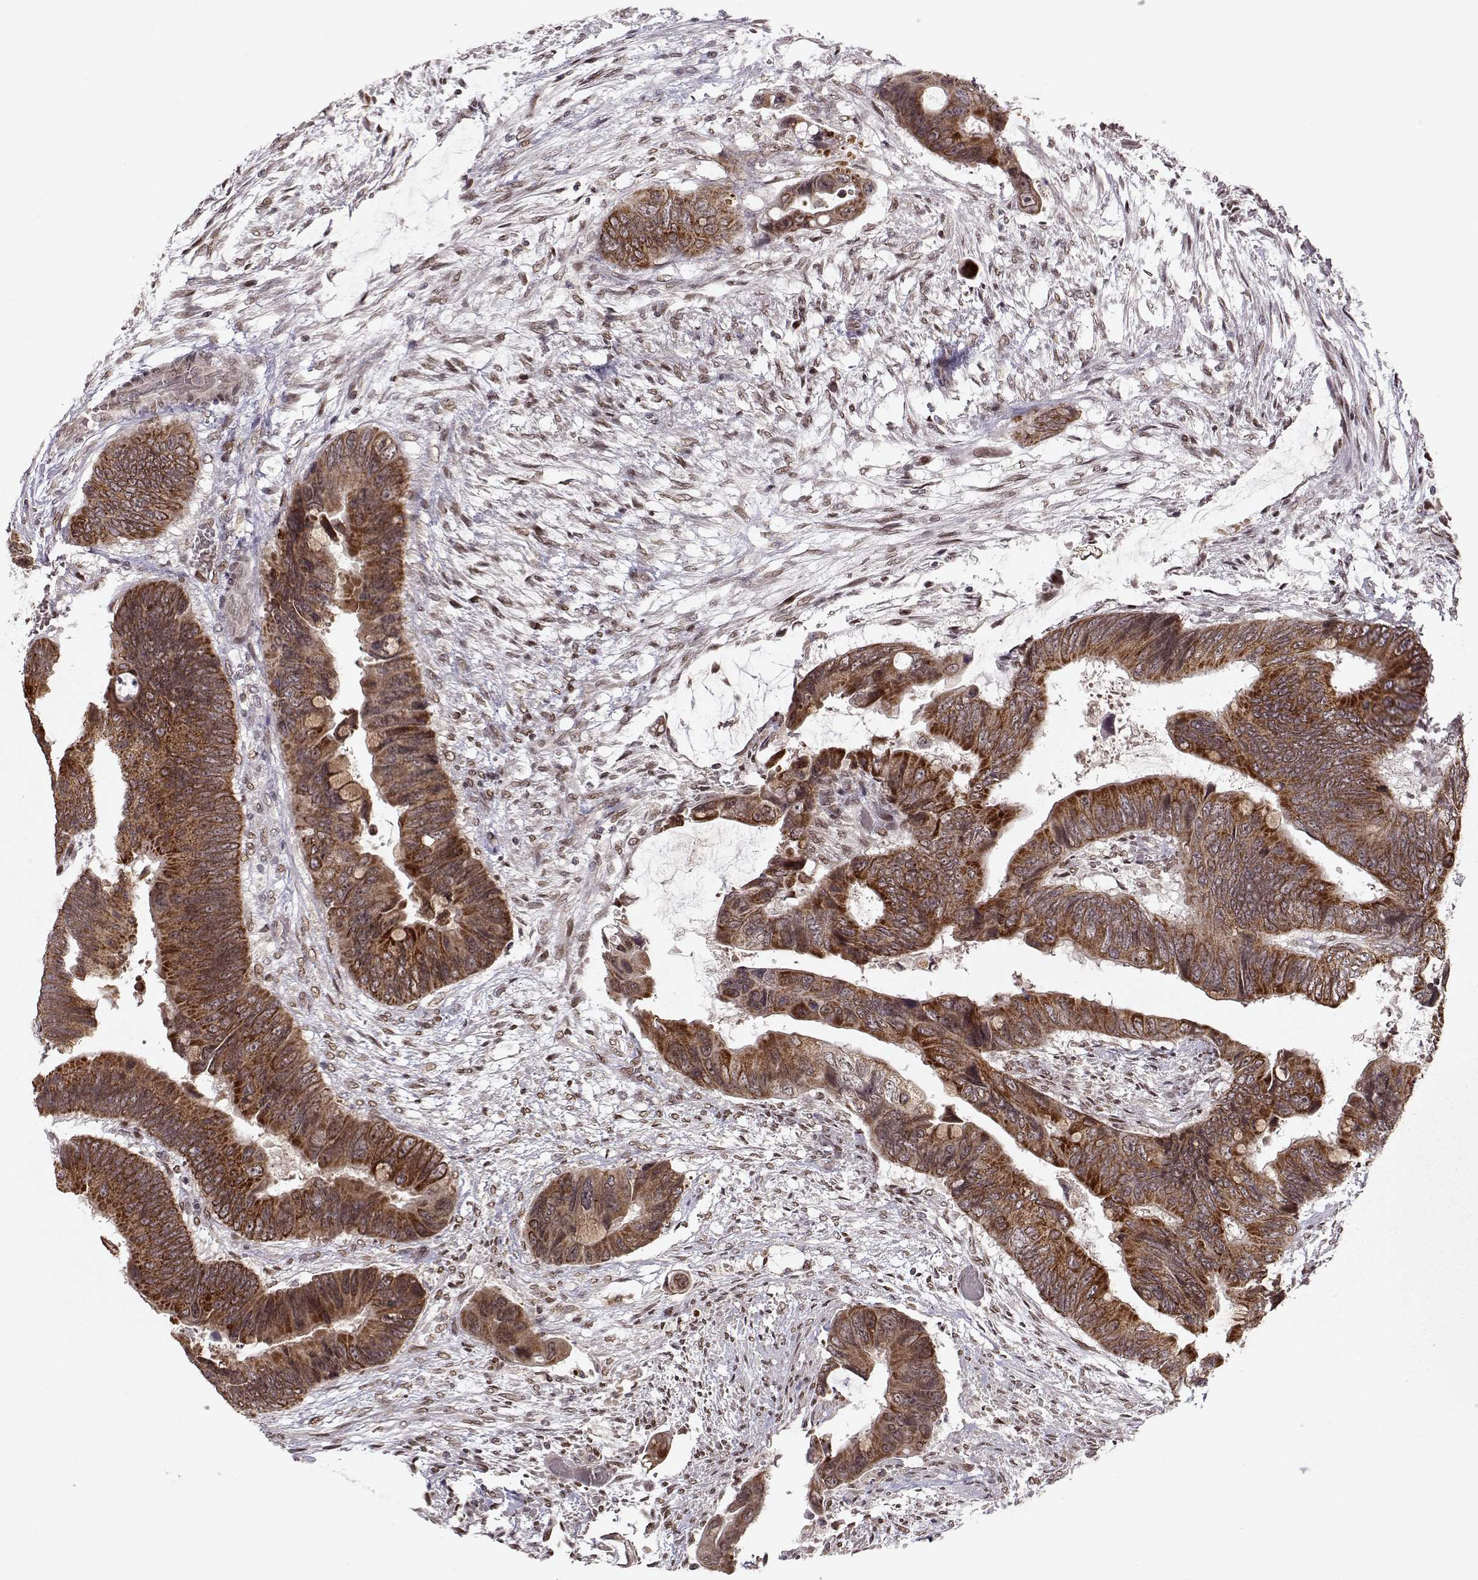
{"staining": {"intensity": "strong", "quantity": "25%-75%", "location": "cytoplasmic/membranous"}, "tissue": "colorectal cancer", "cell_type": "Tumor cells", "image_type": "cancer", "snomed": [{"axis": "morphology", "description": "Adenocarcinoma, NOS"}, {"axis": "topography", "description": "Rectum"}], "caption": "Immunohistochemistry (IHC) (DAB (3,3'-diaminobenzidine)) staining of adenocarcinoma (colorectal) demonstrates strong cytoplasmic/membranous protein staining in about 25%-75% of tumor cells.", "gene": "RAI1", "patient": {"sex": "male", "age": 63}}